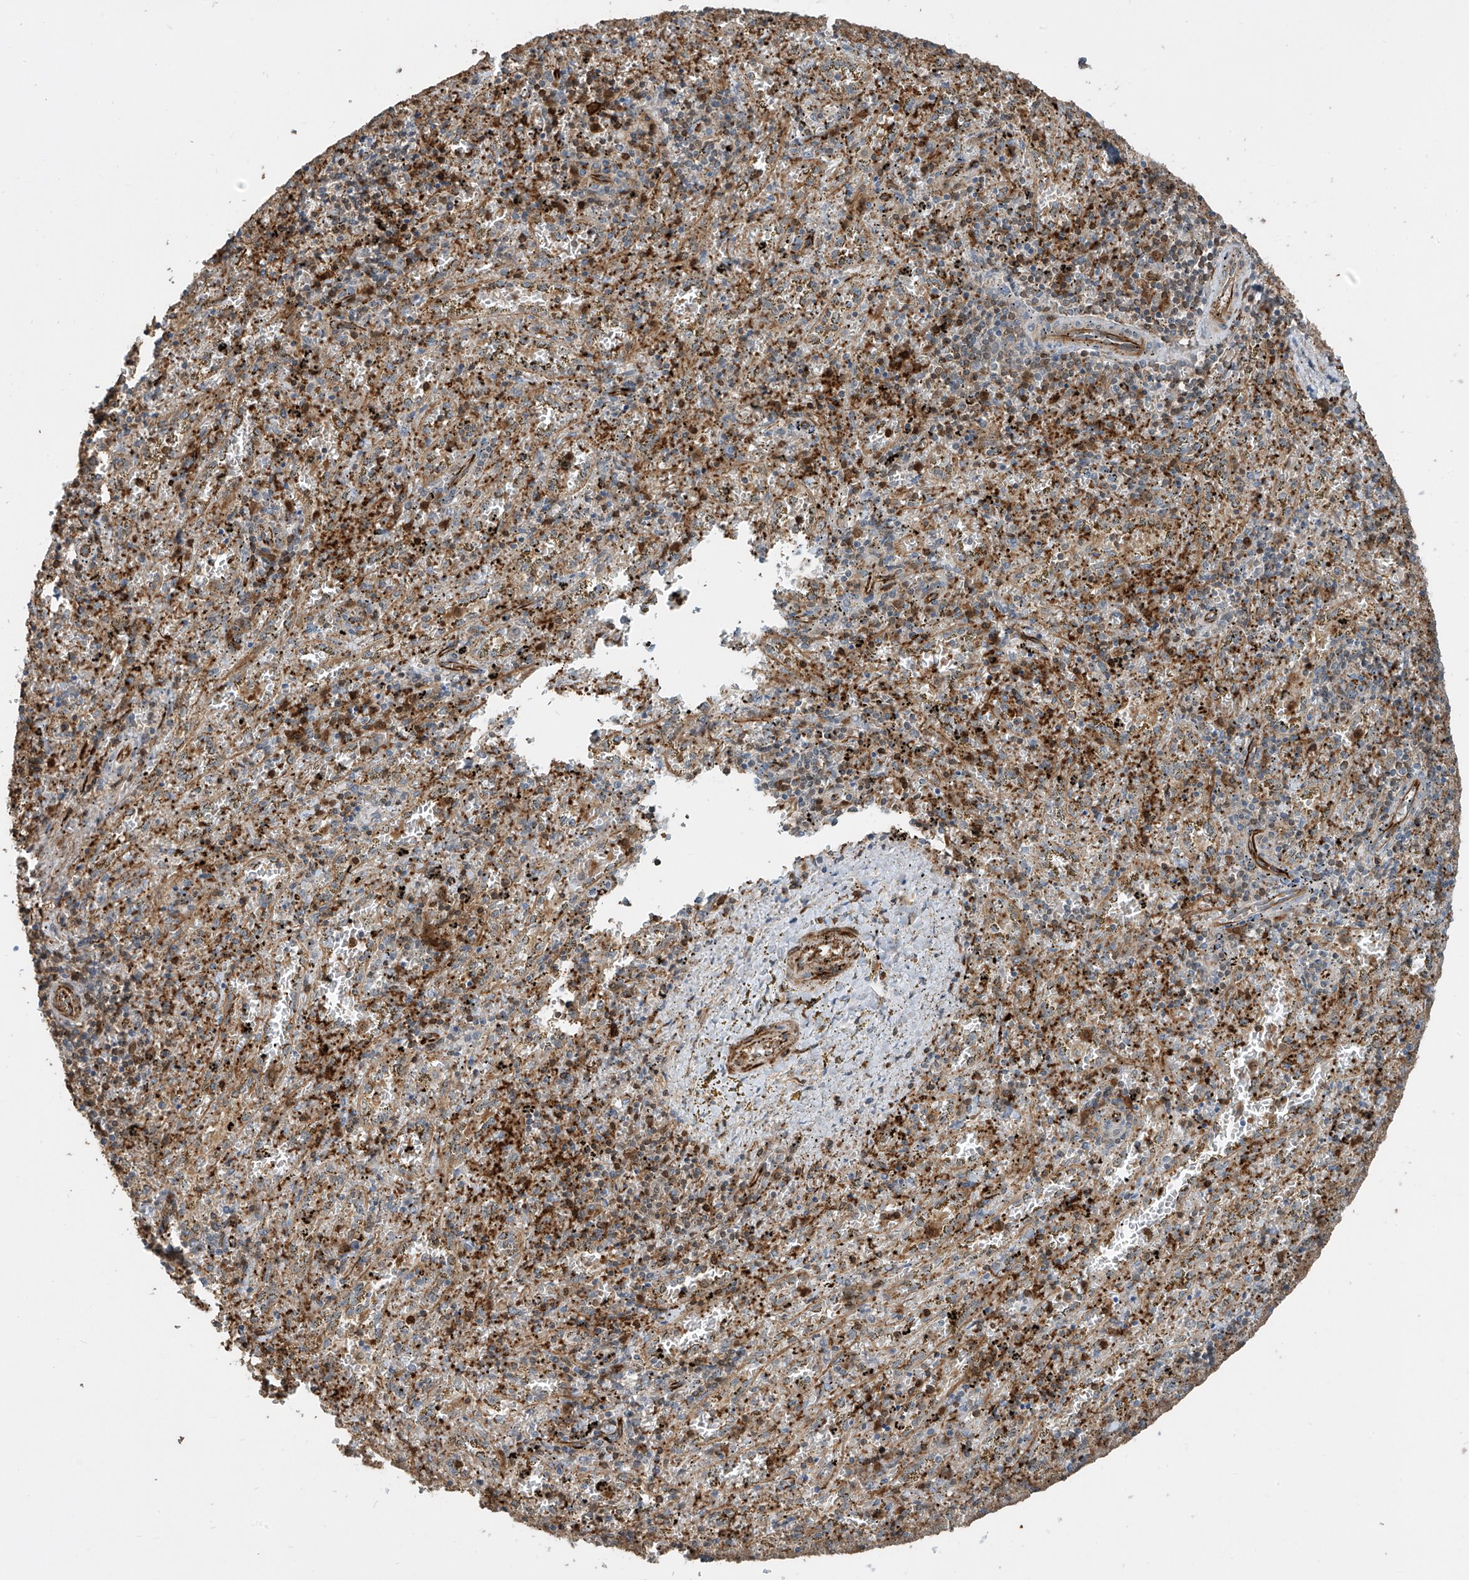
{"staining": {"intensity": "moderate", "quantity": "25%-75%", "location": "cytoplasmic/membranous"}, "tissue": "spleen", "cell_type": "Cells in red pulp", "image_type": "normal", "snomed": [{"axis": "morphology", "description": "Normal tissue, NOS"}, {"axis": "topography", "description": "Spleen"}], "caption": "The photomicrograph reveals immunohistochemical staining of benign spleen. There is moderate cytoplasmic/membranous staining is seen in about 25%-75% of cells in red pulp.", "gene": "SH3BGRL3", "patient": {"sex": "male", "age": 11}}